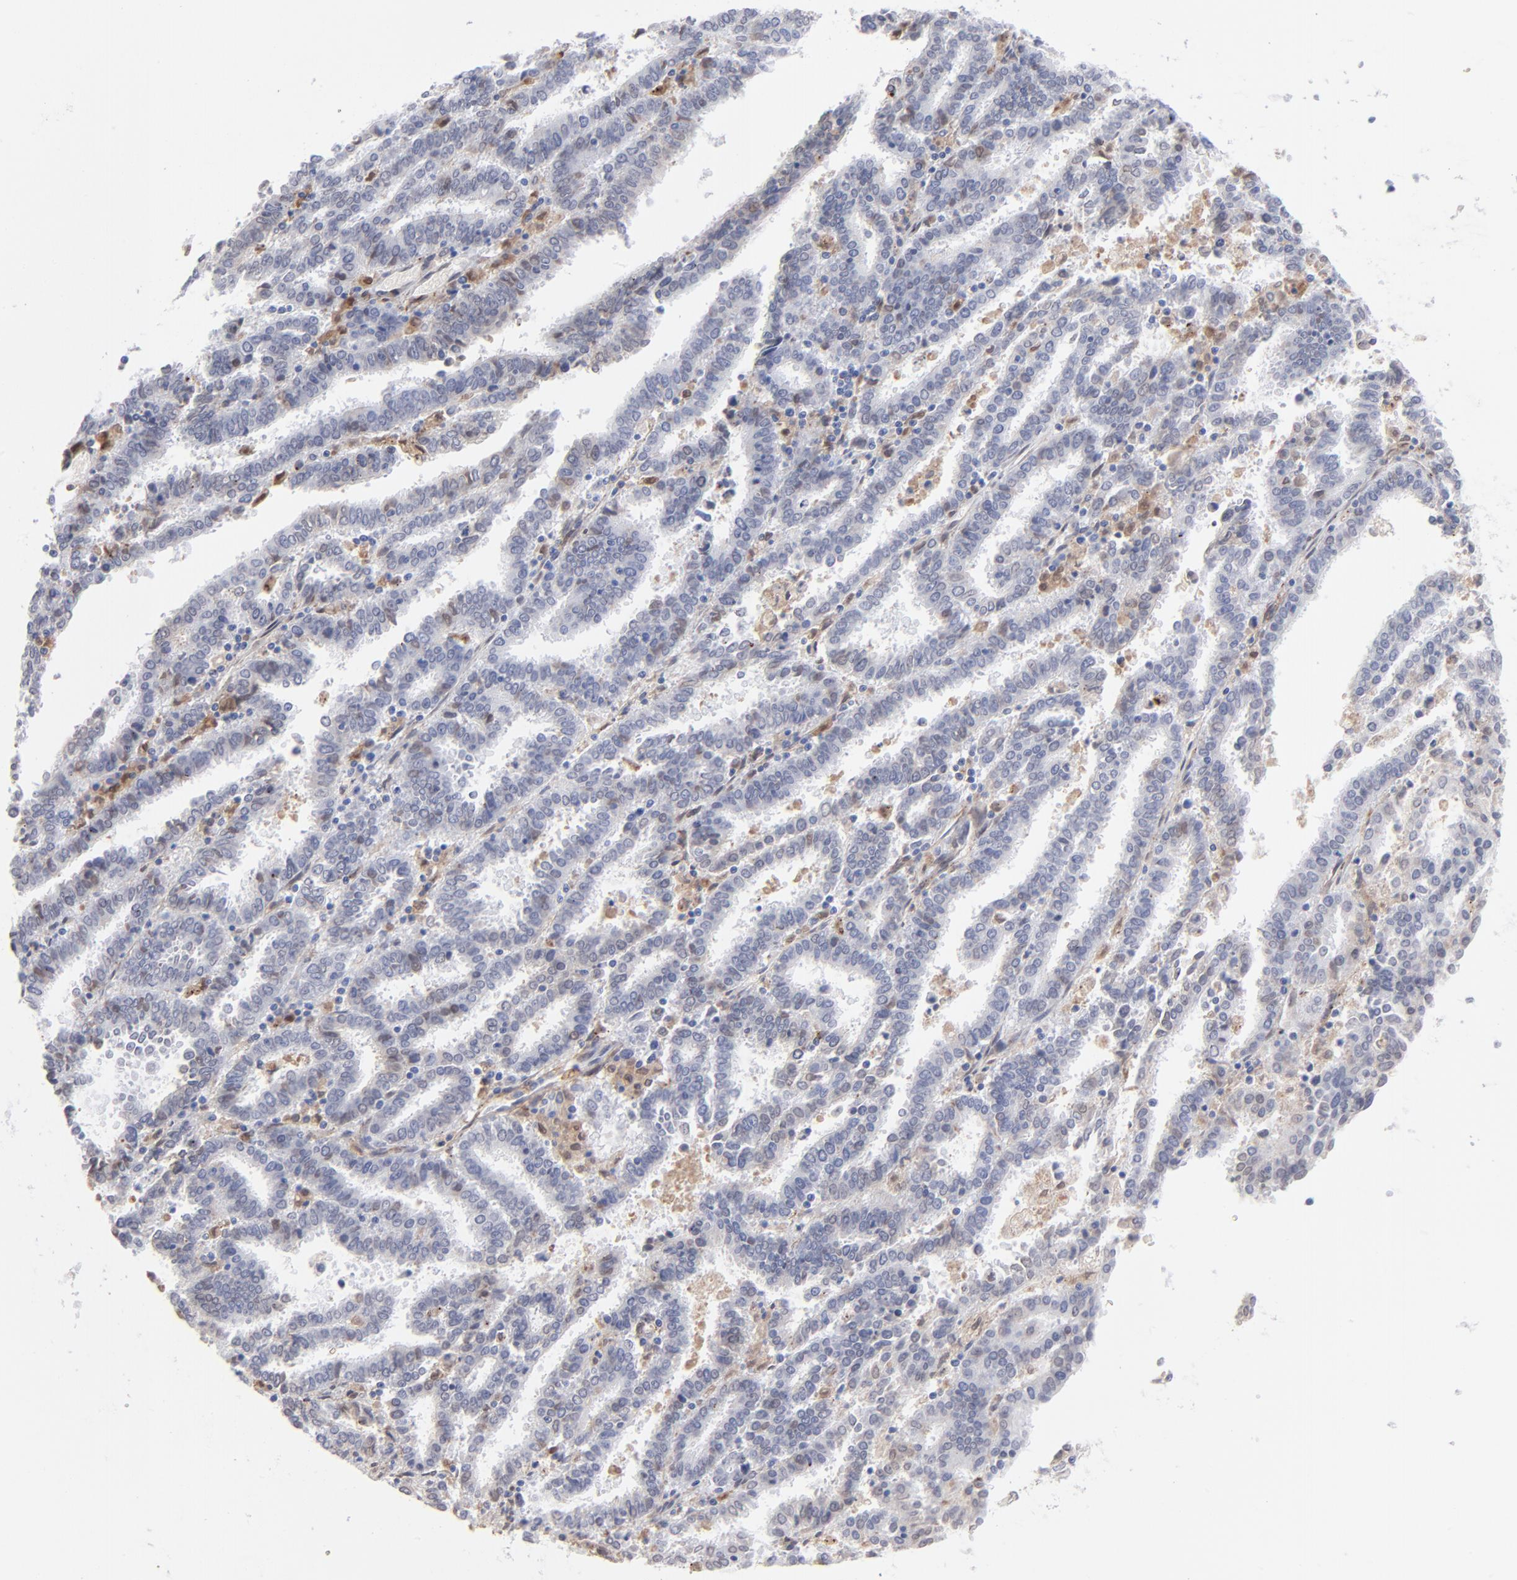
{"staining": {"intensity": "moderate", "quantity": "<25%", "location": "nuclear"}, "tissue": "endometrial cancer", "cell_type": "Tumor cells", "image_type": "cancer", "snomed": [{"axis": "morphology", "description": "Adenocarcinoma, NOS"}, {"axis": "topography", "description": "Uterus"}], "caption": "Human endometrial cancer stained with a brown dye reveals moderate nuclear positive expression in about <25% of tumor cells.", "gene": "PDGFRB", "patient": {"sex": "female", "age": 83}}